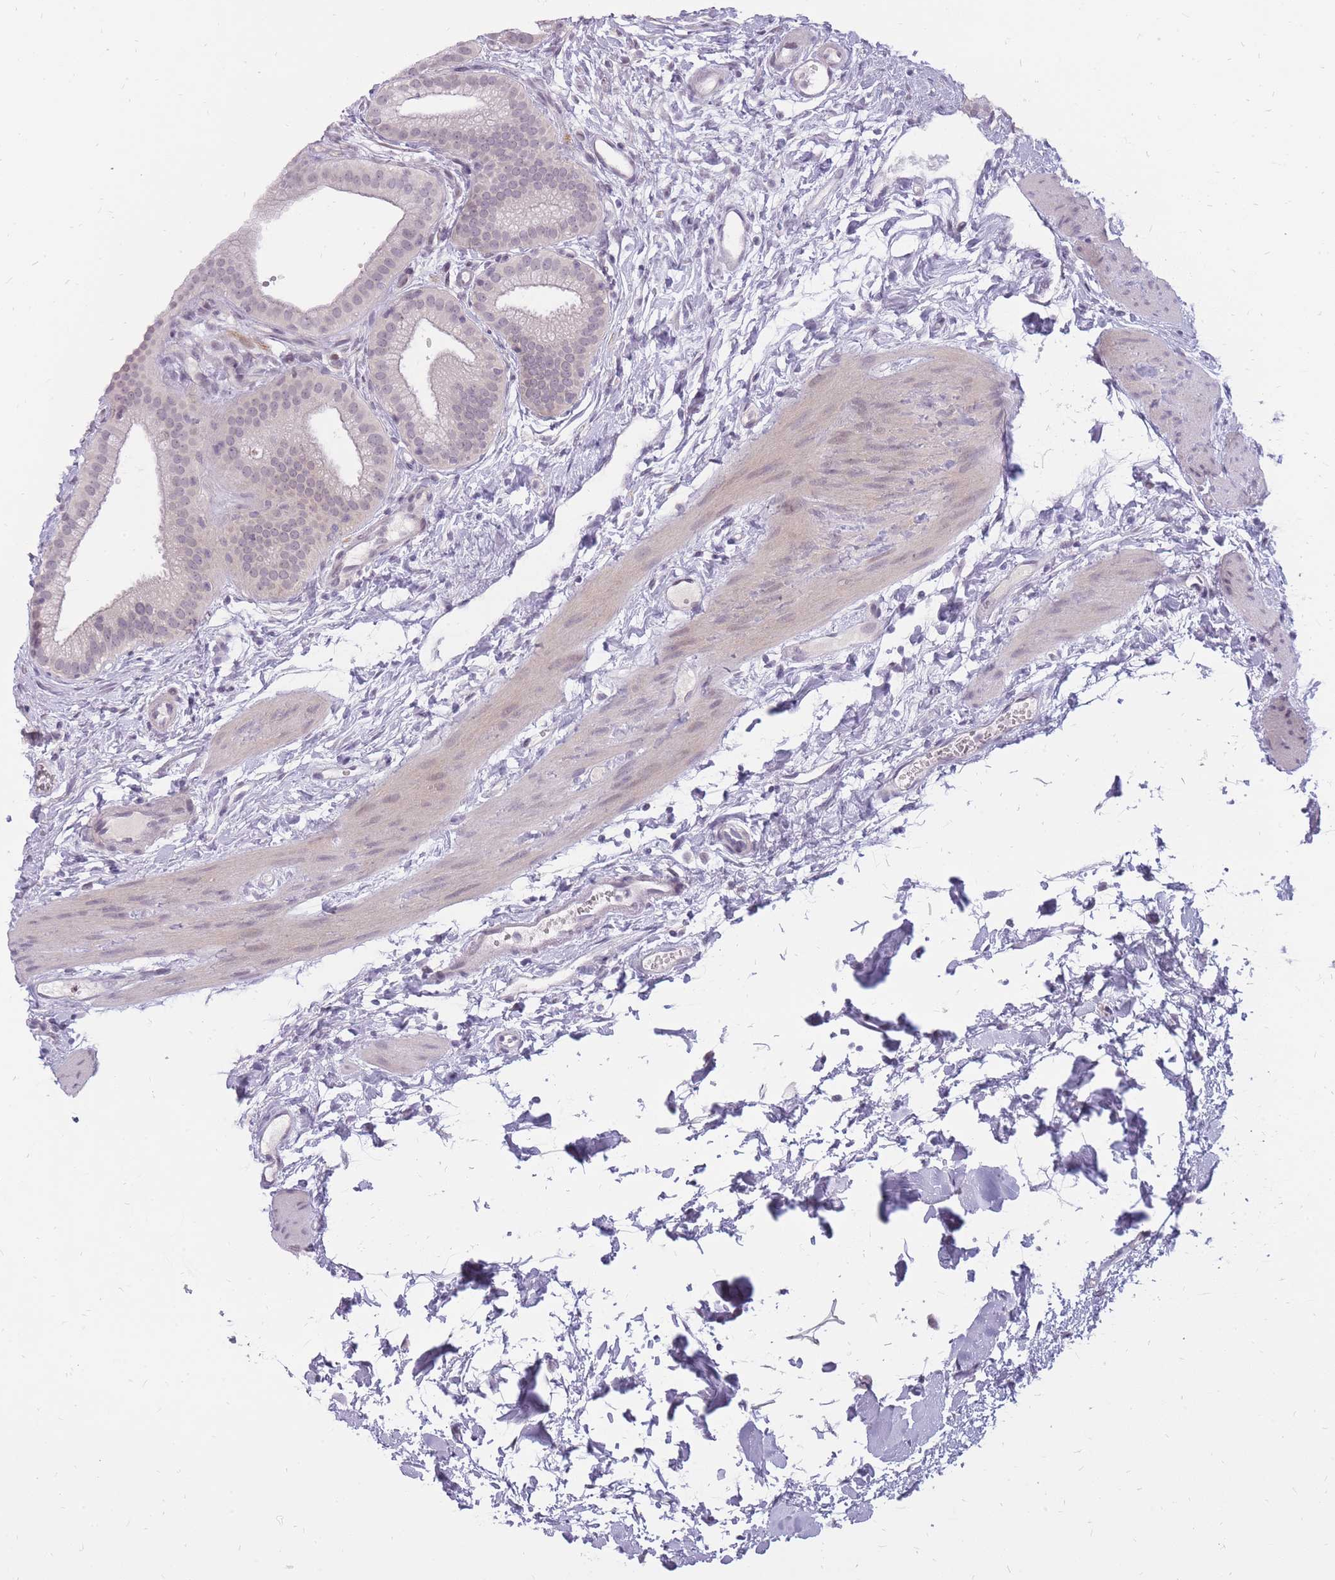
{"staining": {"intensity": "weak", "quantity": "25%-75%", "location": "cytoplasmic/membranous,nuclear"}, "tissue": "gallbladder", "cell_type": "Glandular cells", "image_type": "normal", "snomed": [{"axis": "morphology", "description": "Normal tissue, NOS"}, {"axis": "topography", "description": "Gallbladder"}], "caption": "Protein expression analysis of unremarkable gallbladder shows weak cytoplasmic/membranous,nuclear expression in about 25%-75% of glandular cells. The protein is stained brown, and the nuclei are stained in blue (DAB IHC with brightfield microscopy, high magnification).", "gene": "POM121C", "patient": {"sex": "female", "age": 54}}